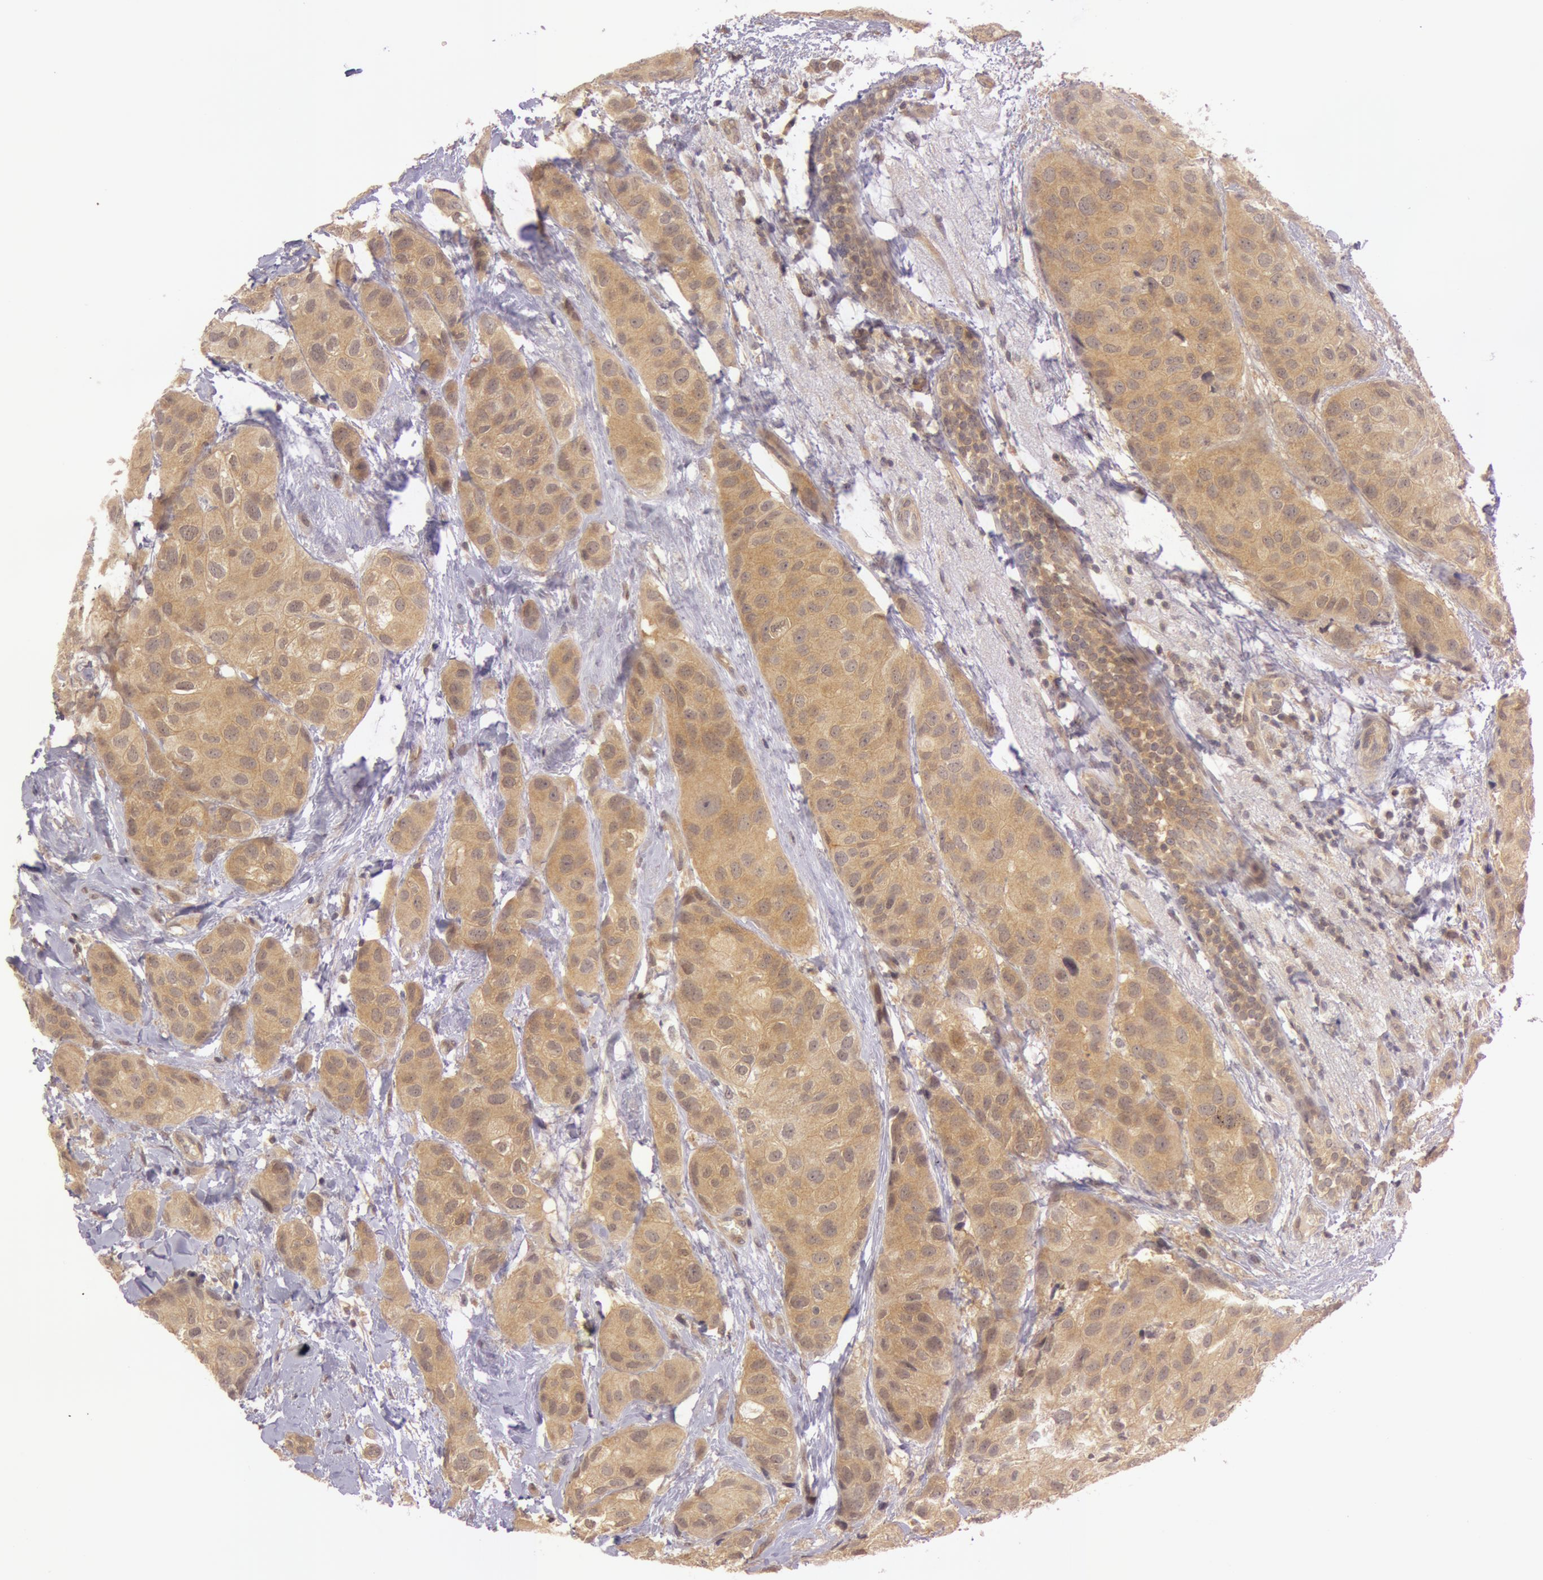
{"staining": {"intensity": "moderate", "quantity": ">75%", "location": "cytoplasmic/membranous"}, "tissue": "breast cancer", "cell_type": "Tumor cells", "image_type": "cancer", "snomed": [{"axis": "morphology", "description": "Duct carcinoma"}, {"axis": "topography", "description": "Breast"}], "caption": "Protein expression by immunohistochemistry reveals moderate cytoplasmic/membranous expression in about >75% of tumor cells in breast intraductal carcinoma.", "gene": "ATG2B", "patient": {"sex": "female", "age": 68}}